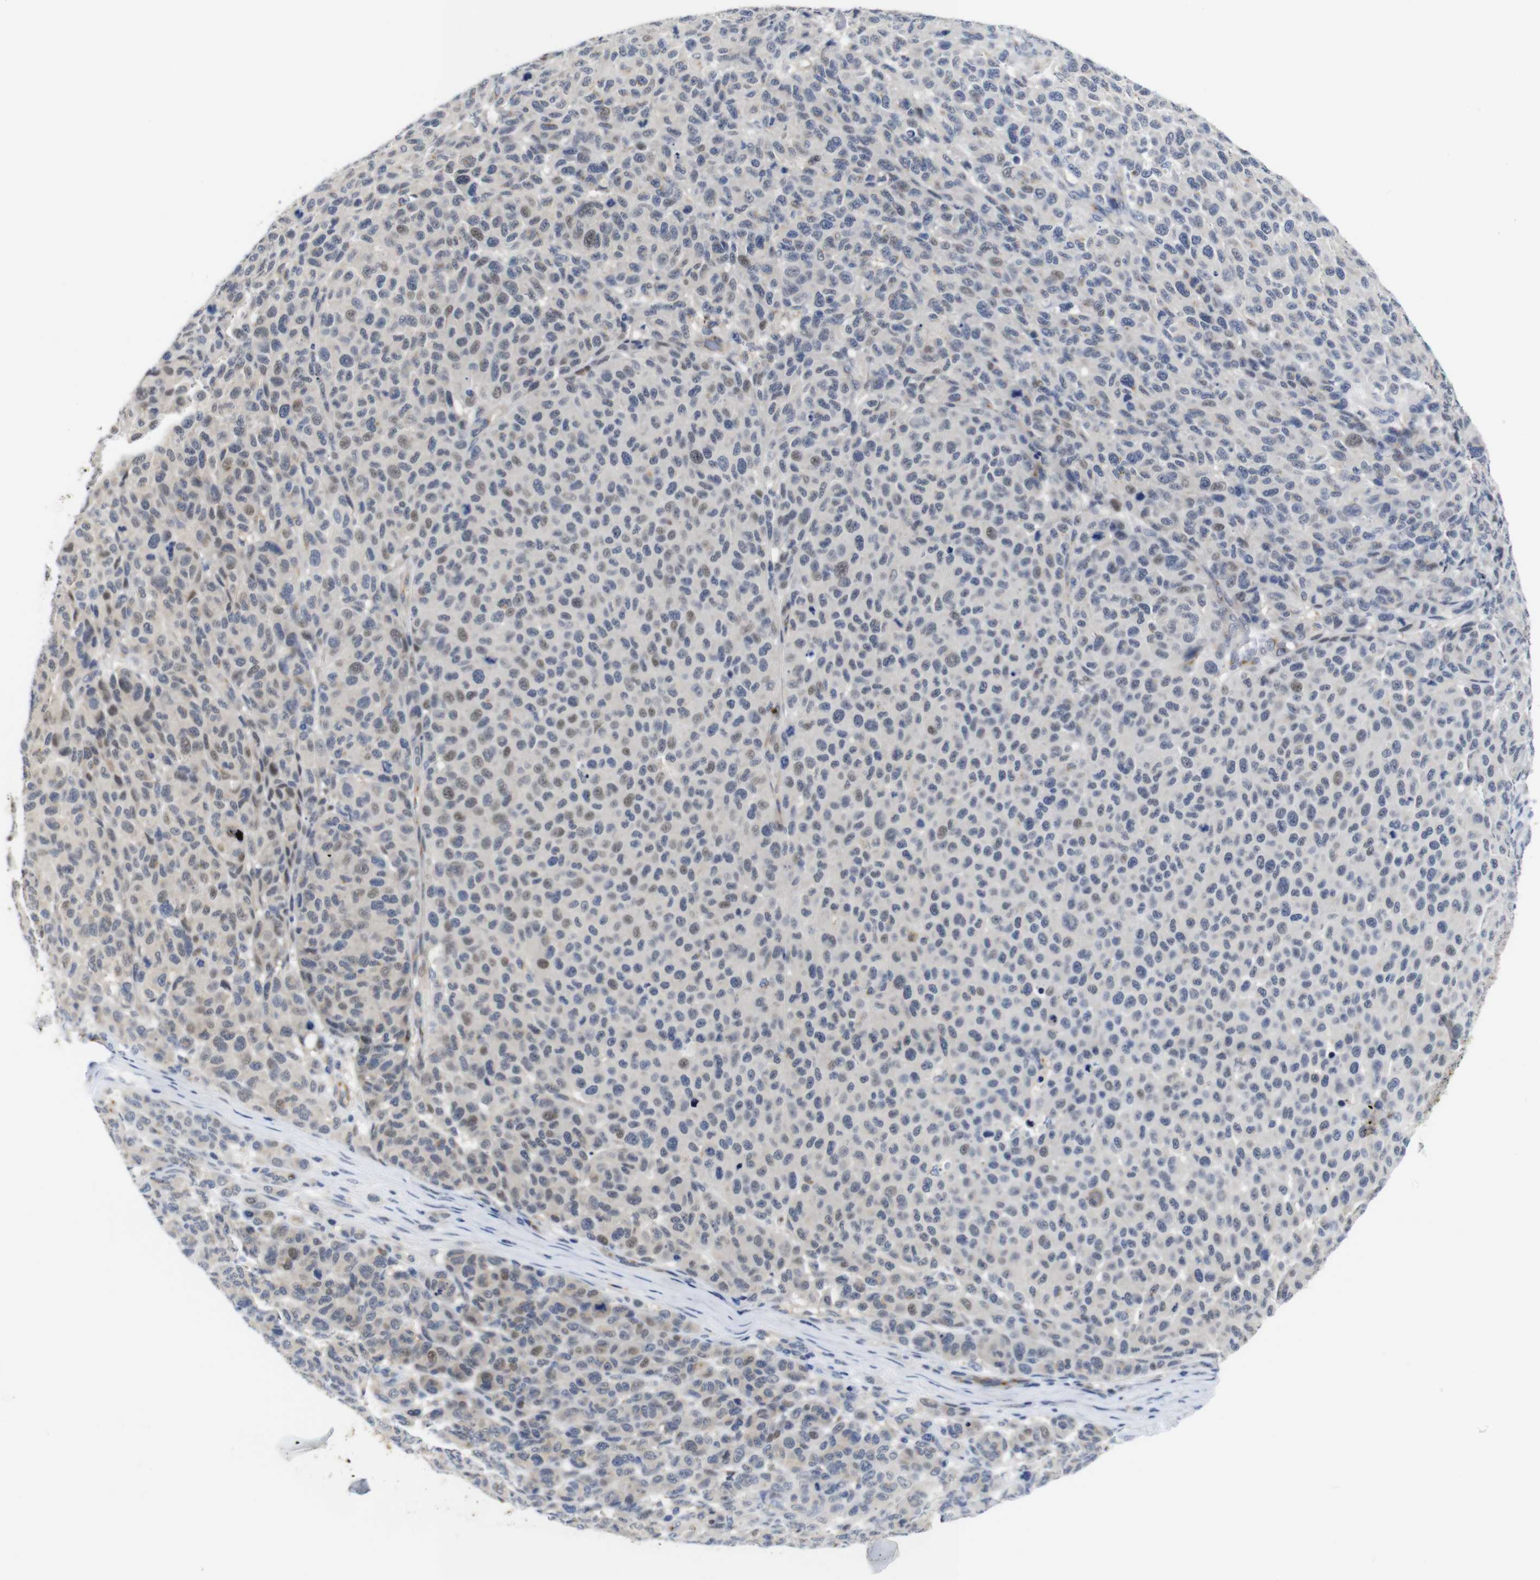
{"staining": {"intensity": "weak", "quantity": "25%-75%", "location": "nuclear"}, "tissue": "melanoma", "cell_type": "Tumor cells", "image_type": "cancer", "snomed": [{"axis": "morphology", "description": "Malignant melanoma, NOS"}, {"axis": "topography", "description": "Skin"}], "caption": "Protein staining of malignant melanoma tissue demonstrates weak nuclear expression in approximately 25%-75% of tumor cells.", "gene": "FURIN", "patient": {"sex": "male", "age": 59}}